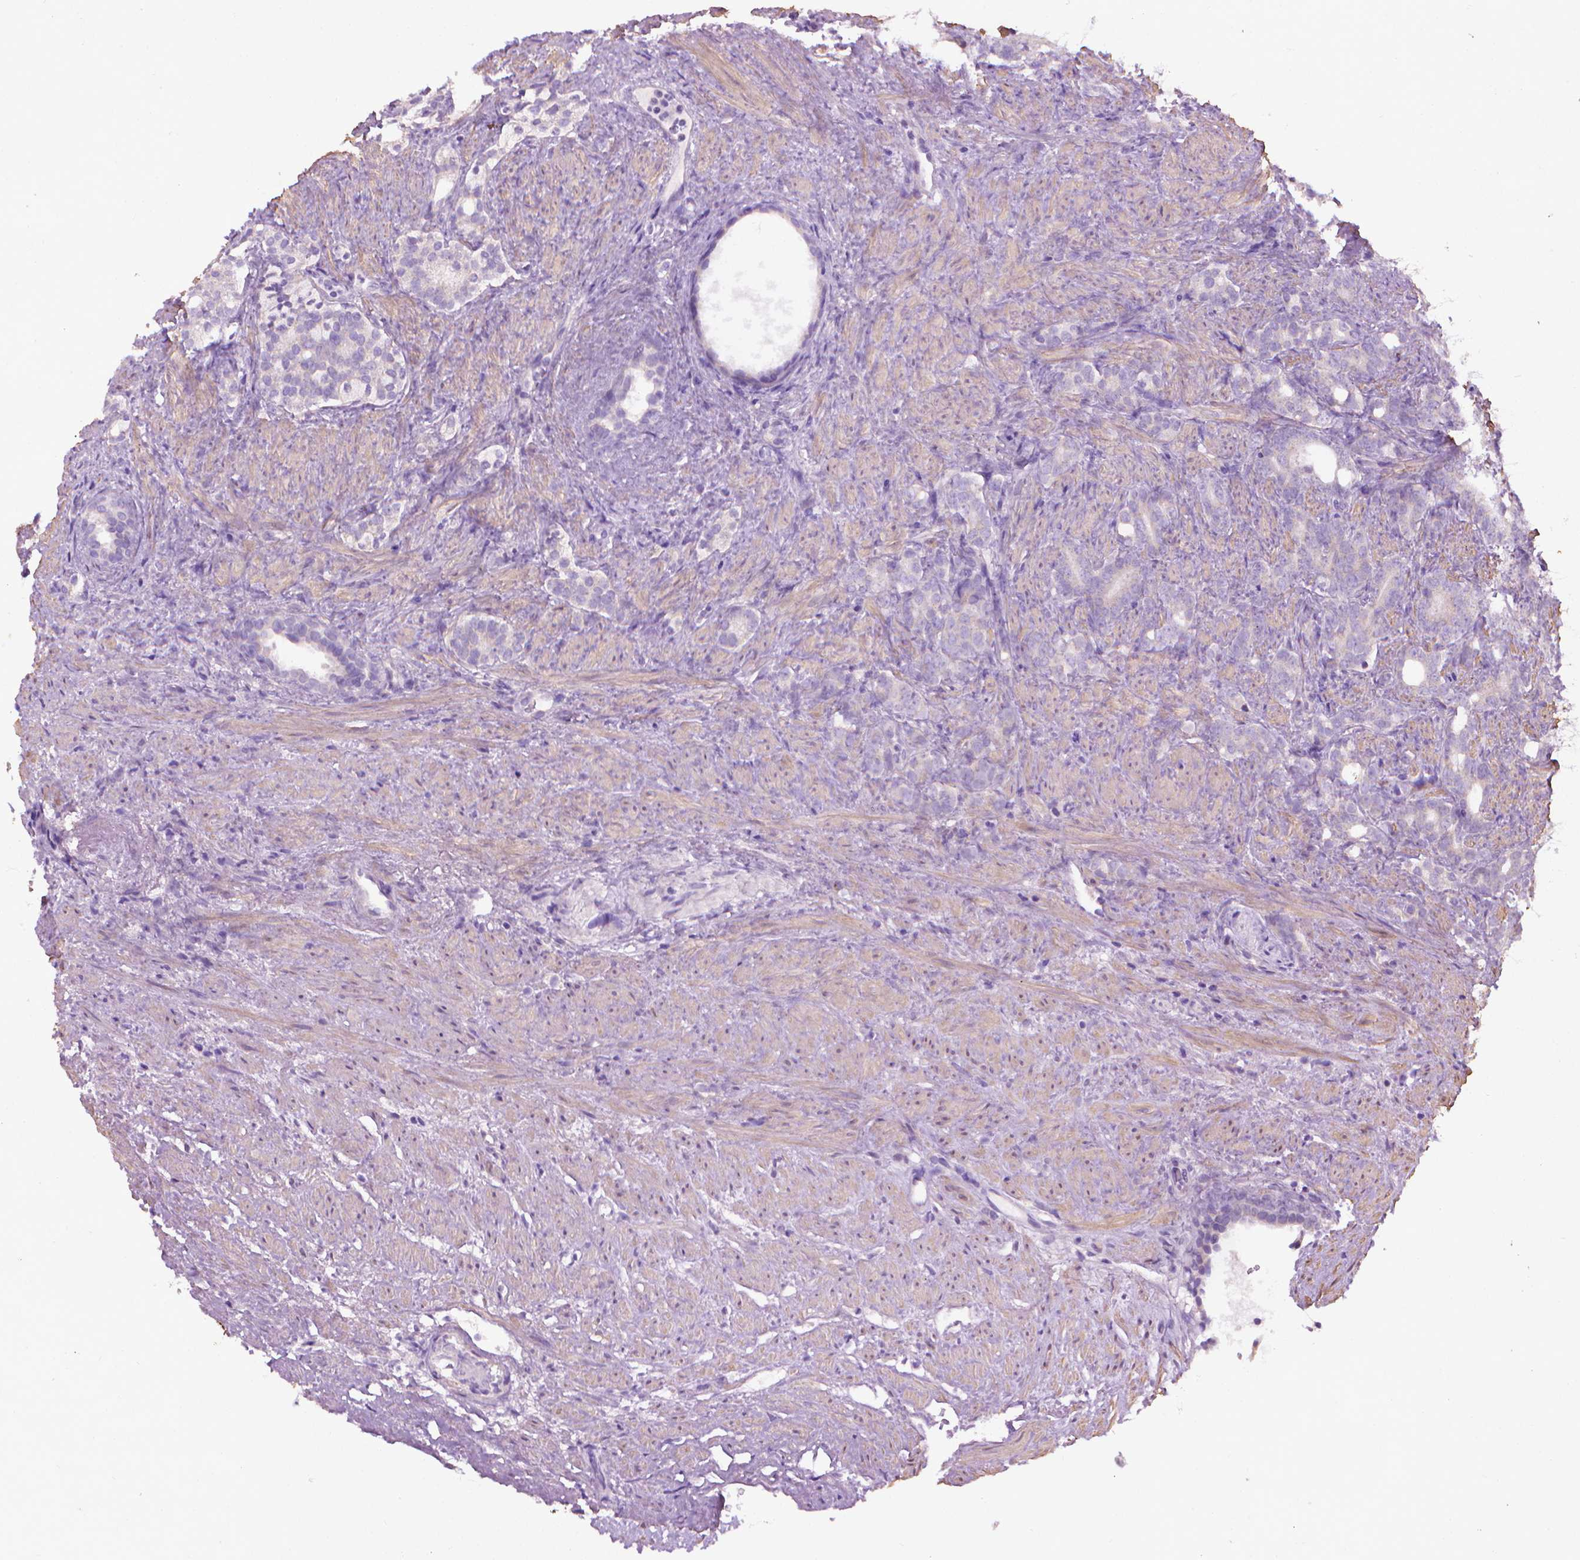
{"staining": {"intensity": "negative", "quantity": "none", "location": "none"}, "tissue": "prostate cancer", "cell_type": "Tumor cells", "image_type": "cancer", "snomed": [{"axis": "morphology", "description": "Adenocarcinoma, High grade"}, {"axis": "topography", "description": "Prostate"}], "caption": "DAB immunohistochemical staining of prostate adenocarcinoma (high-grade) reveals no significant expression in tumor cells.", "gene": "AQP10", "patient": {"sex": "male", "age": 84}}